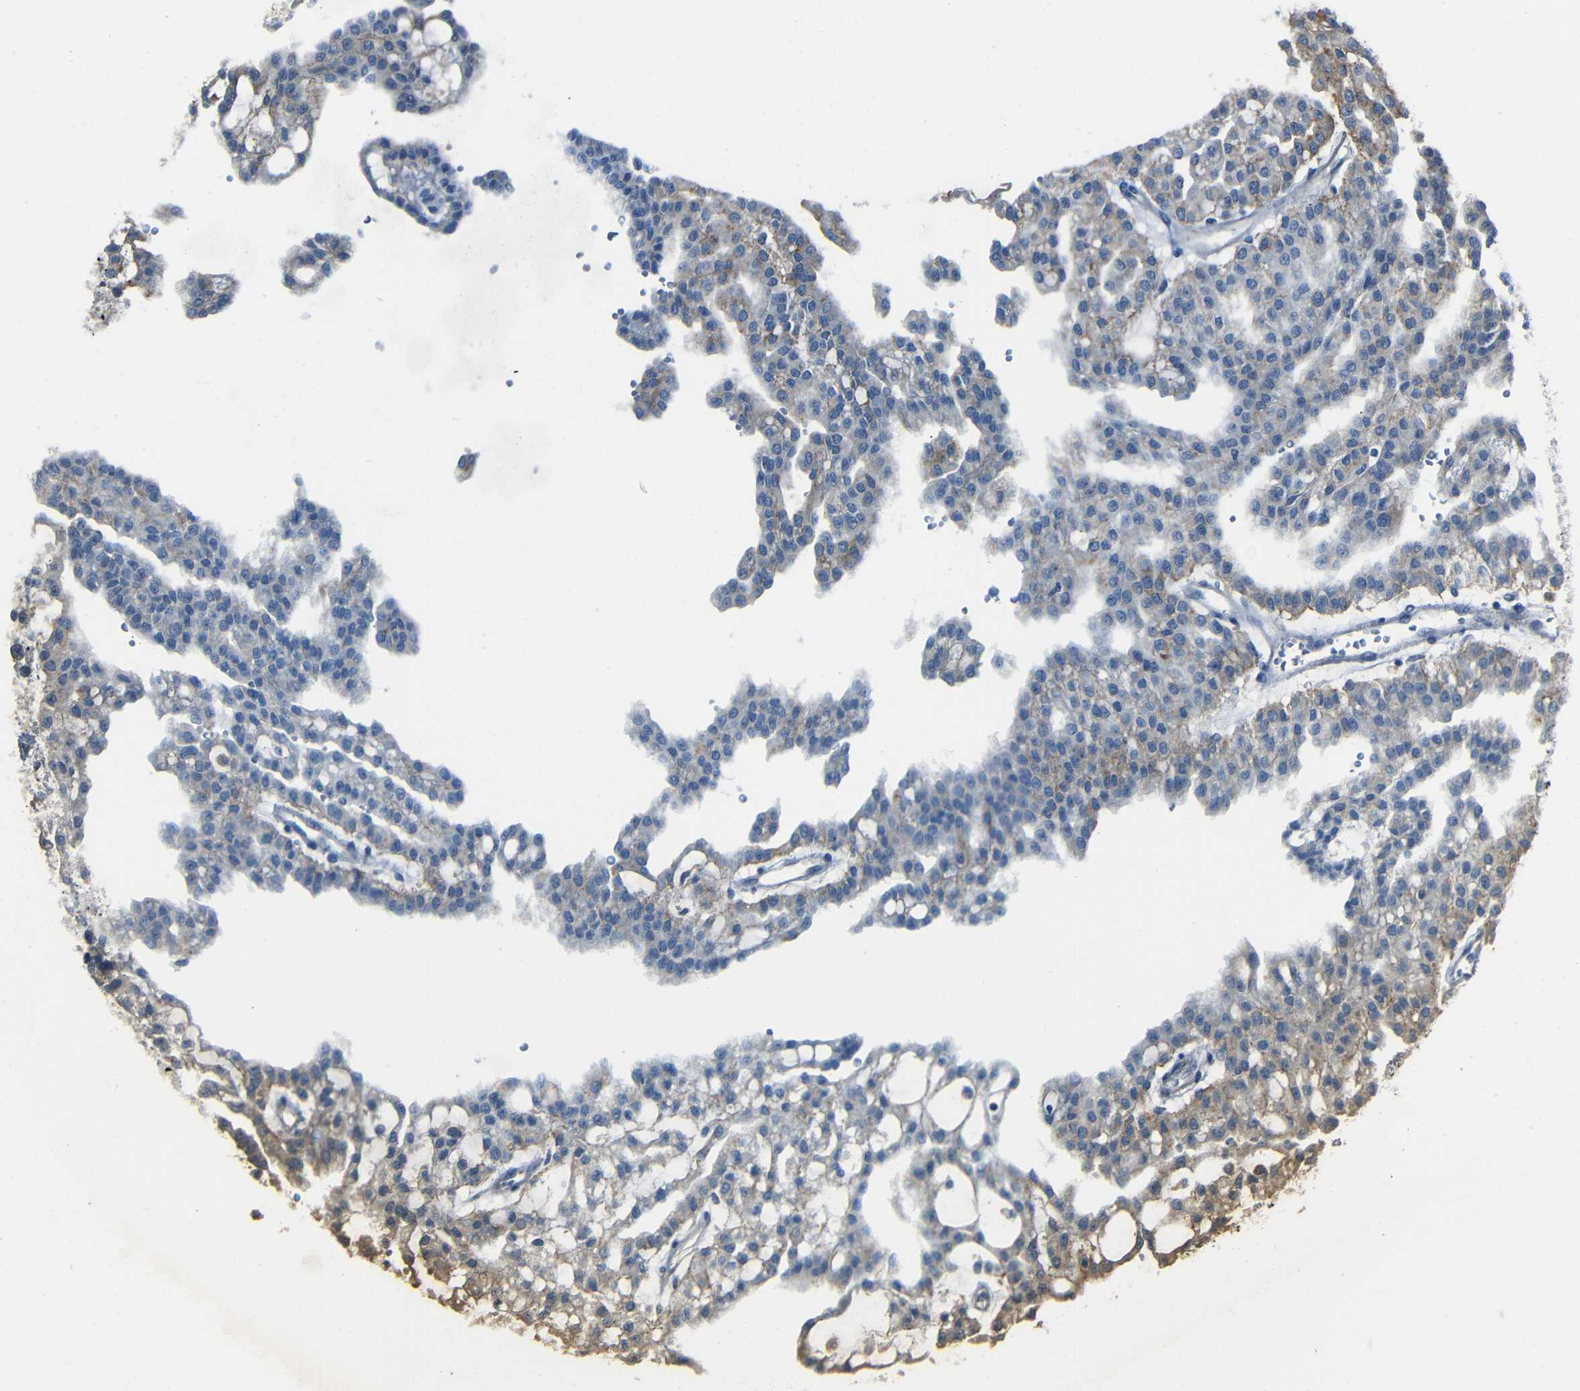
{"staining": {"intensity": "moderate", "quantity": "<25%", "location": "cytoplasmic/membranous"}, "tissue": "renal cancer", "cell_type": "Tumor cells", "image_type": "cancer", "snomed": [{"axis": "morphology", "description": "Adenocarcinoma, NOS"}, {"axis": "topography", "description": "Kidney"}], "caption": "Renal cancer (adenocarcinoma) stained with a brown dye shows moderate cytoplasmic/membranous positive positivity in about <25% of tumor cells.", "gene": "DNAJC5", "patient": {"sex": "male", "age": 63}}